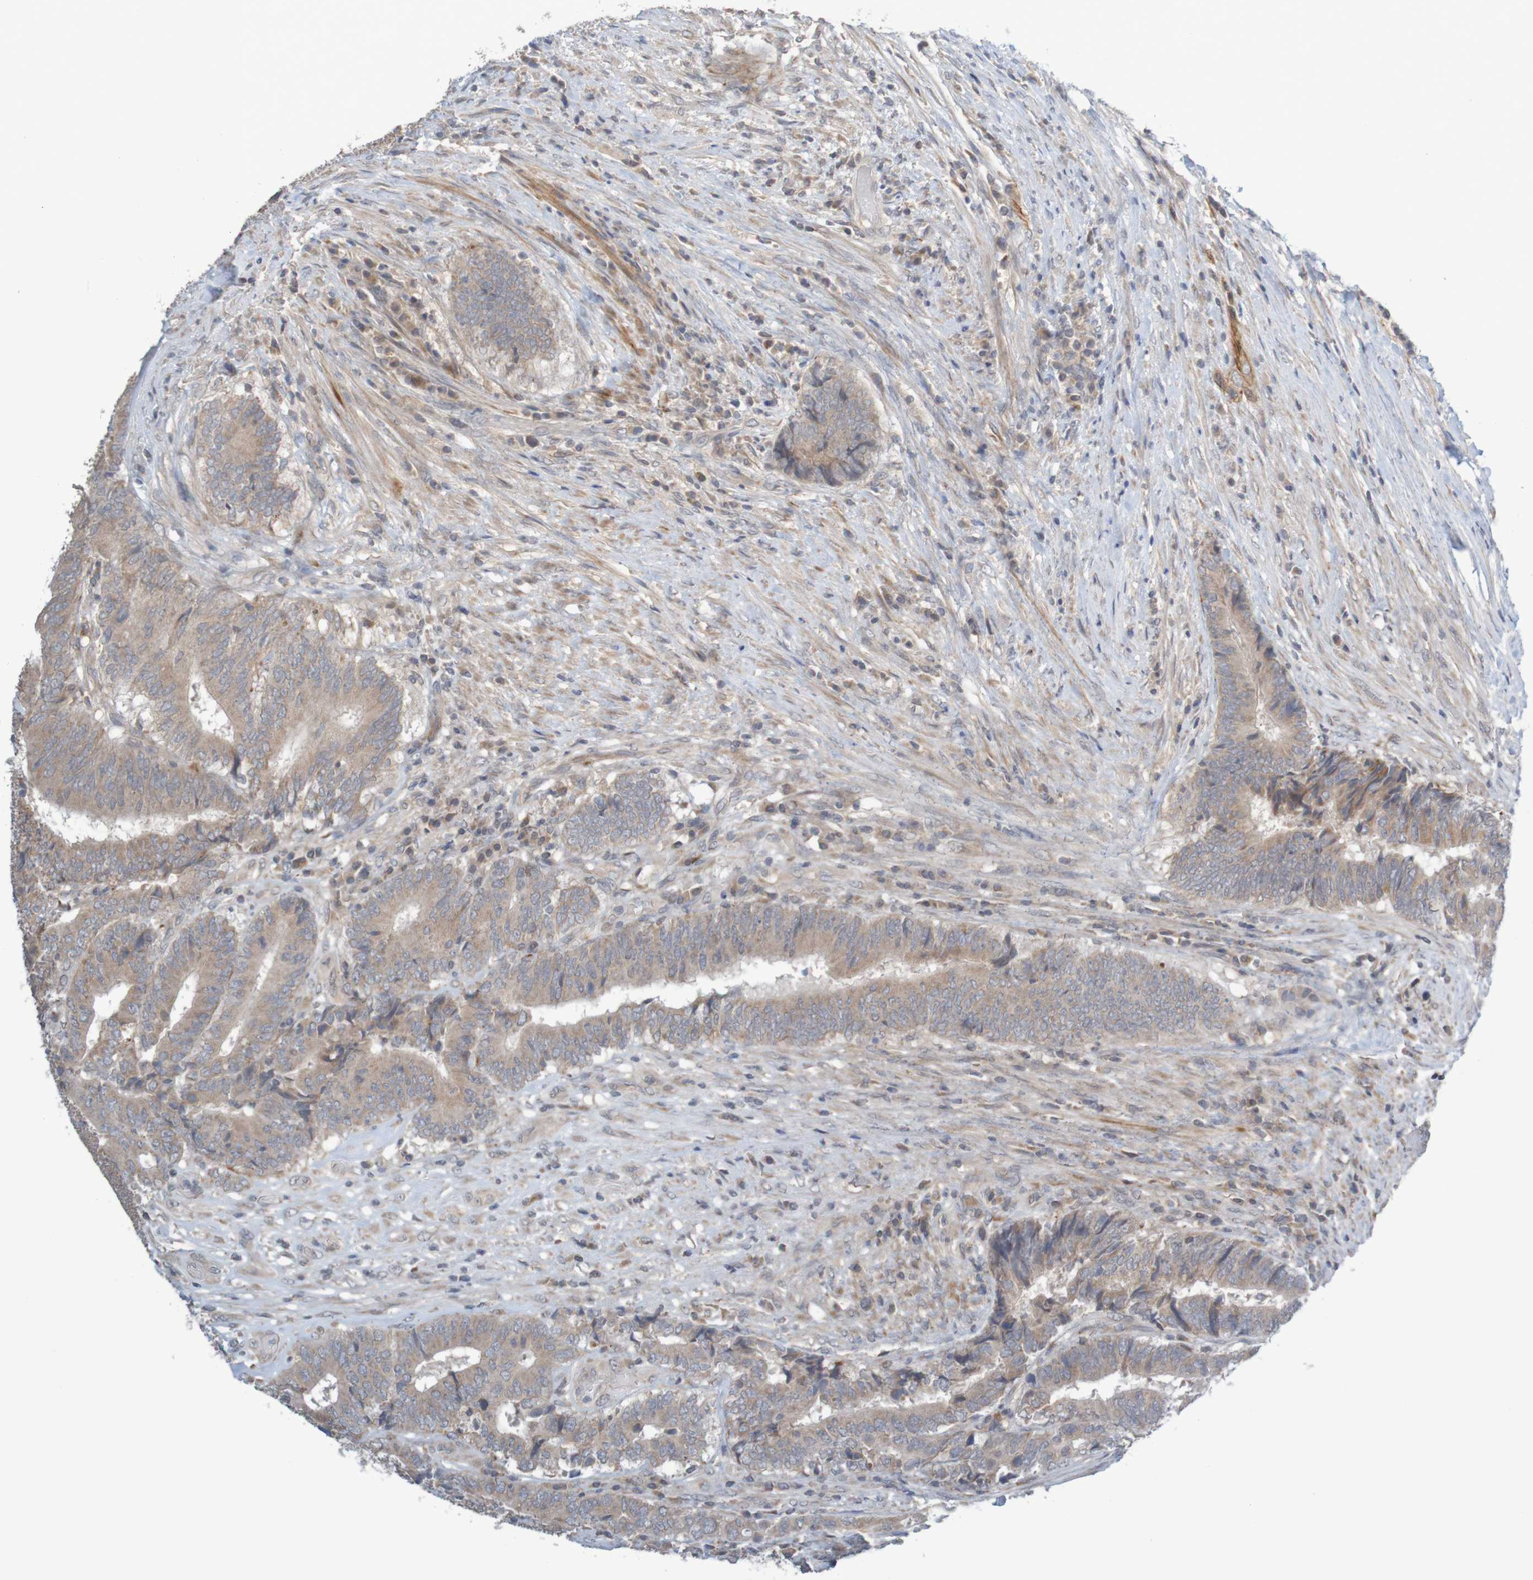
{"staining": {"intensity": "weak", "quantity": "25%-75%", "location": "cytoplasmic/membranous"}, "tissue": "colorectal cancer", "cell_type": "Tumor cells", "image_type": "cancer", "snomed": [{"axis": "morphology", "description": "Adenocarcinoma, NOS"}, {"axis": "topography", "description": "Rectum"}], "caption": "An immunohistochemistry (IHC) photomicrograph of neoplastic tissue is shown. Protein staining in brown shows weak cytoplasmic/membranous positivity in adenocarcinoma (colorectal) within tumor cells.", "gene": "ANKK1", "patient": {"sex": "male", "age": 72}}